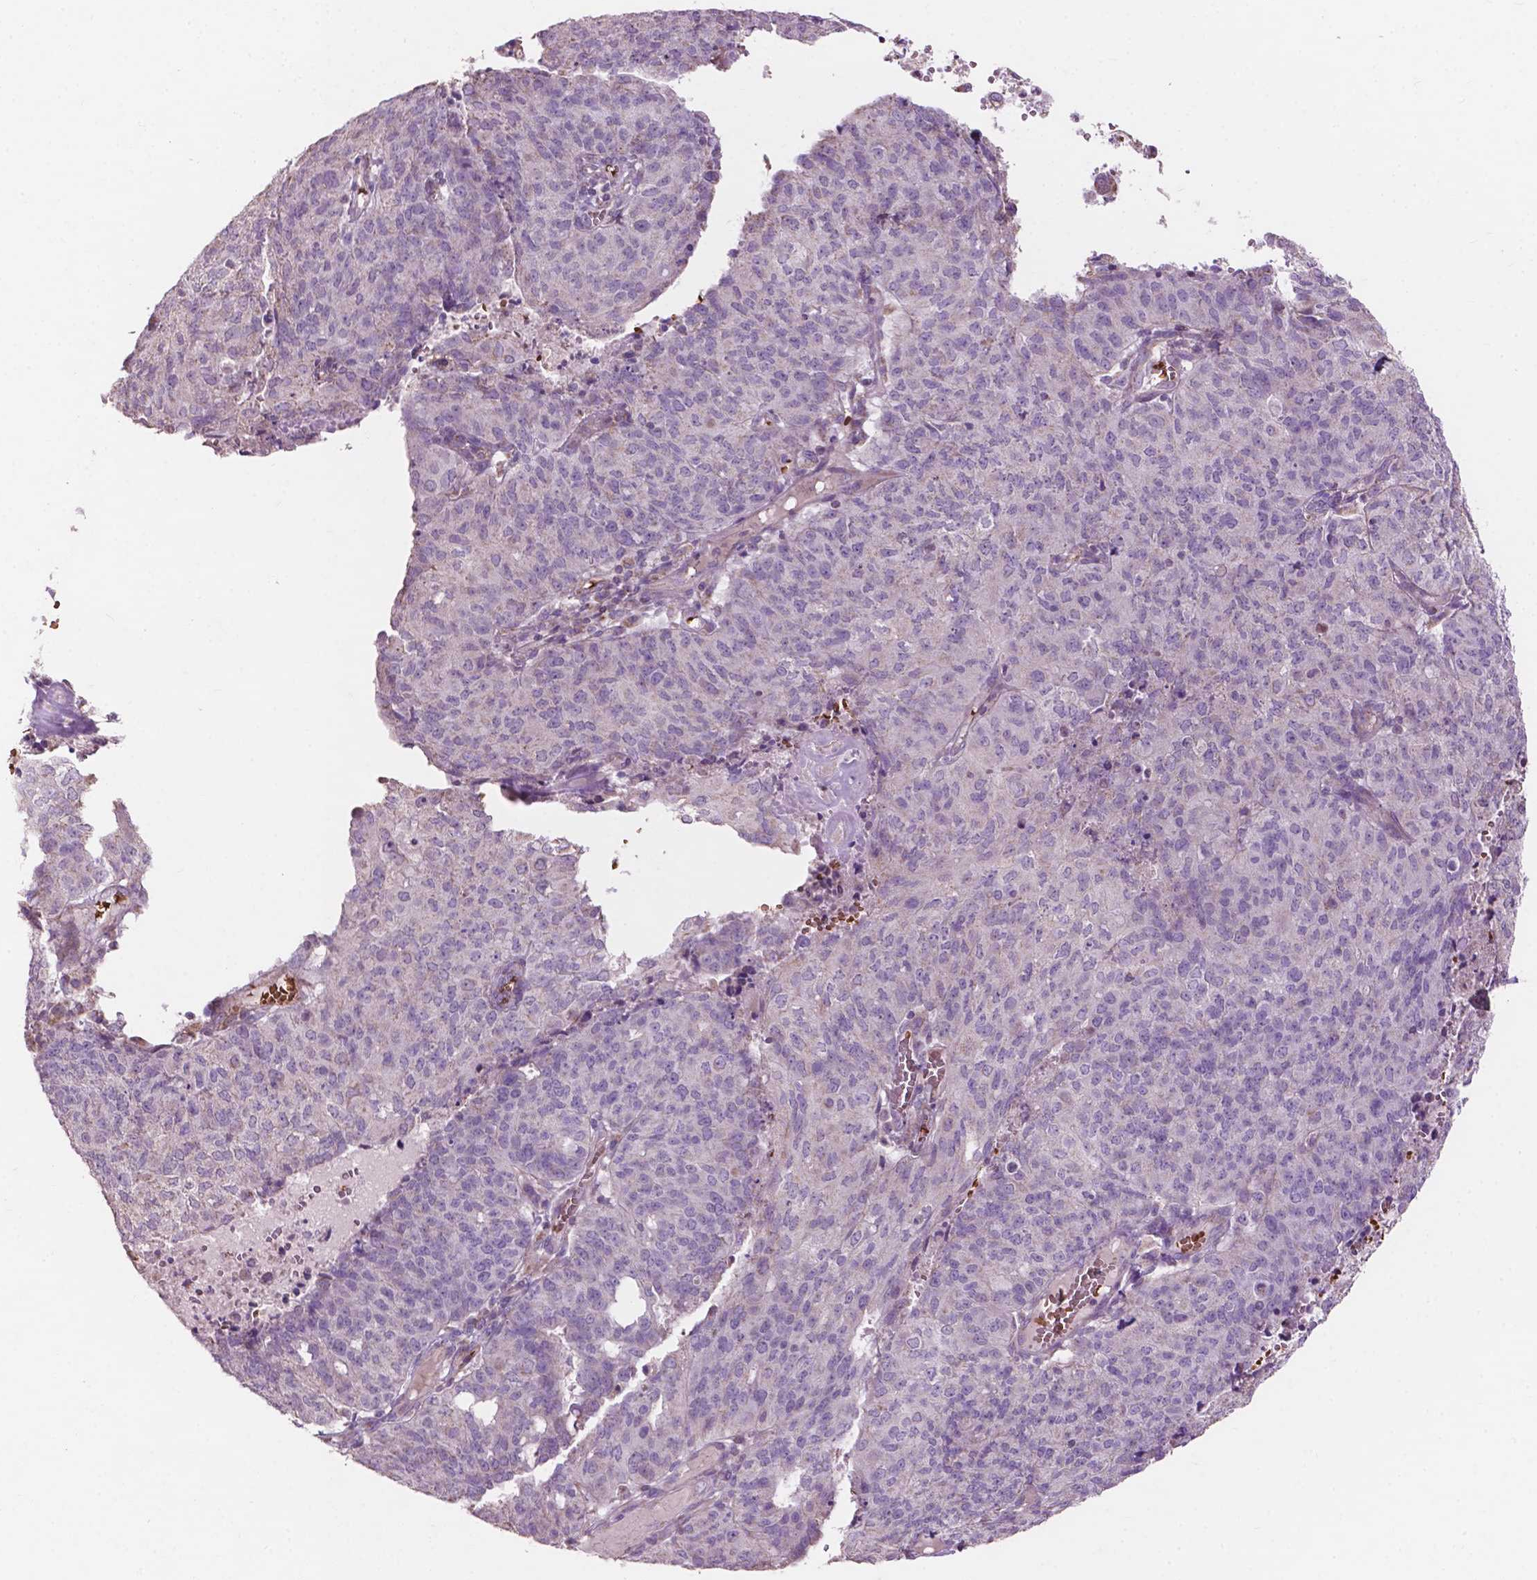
{"staining": {"intensity": "negative", "quantity": "none", "location": "none"}, "tissue": "endometrial cancer", "cell_type": "Tumor cells", "image_type": "cancer", "snomed": [{"axis": "morphology", "description": "Adenocarcinoma, NOS"}, {"axis": "topography", "description": "Endometrium"}], "caption": "Tumor cells are negative for brown protein staining in endometrial cancer.", "gene": "NDUFS1", "patient": {"sex": "female", "age": 82}}